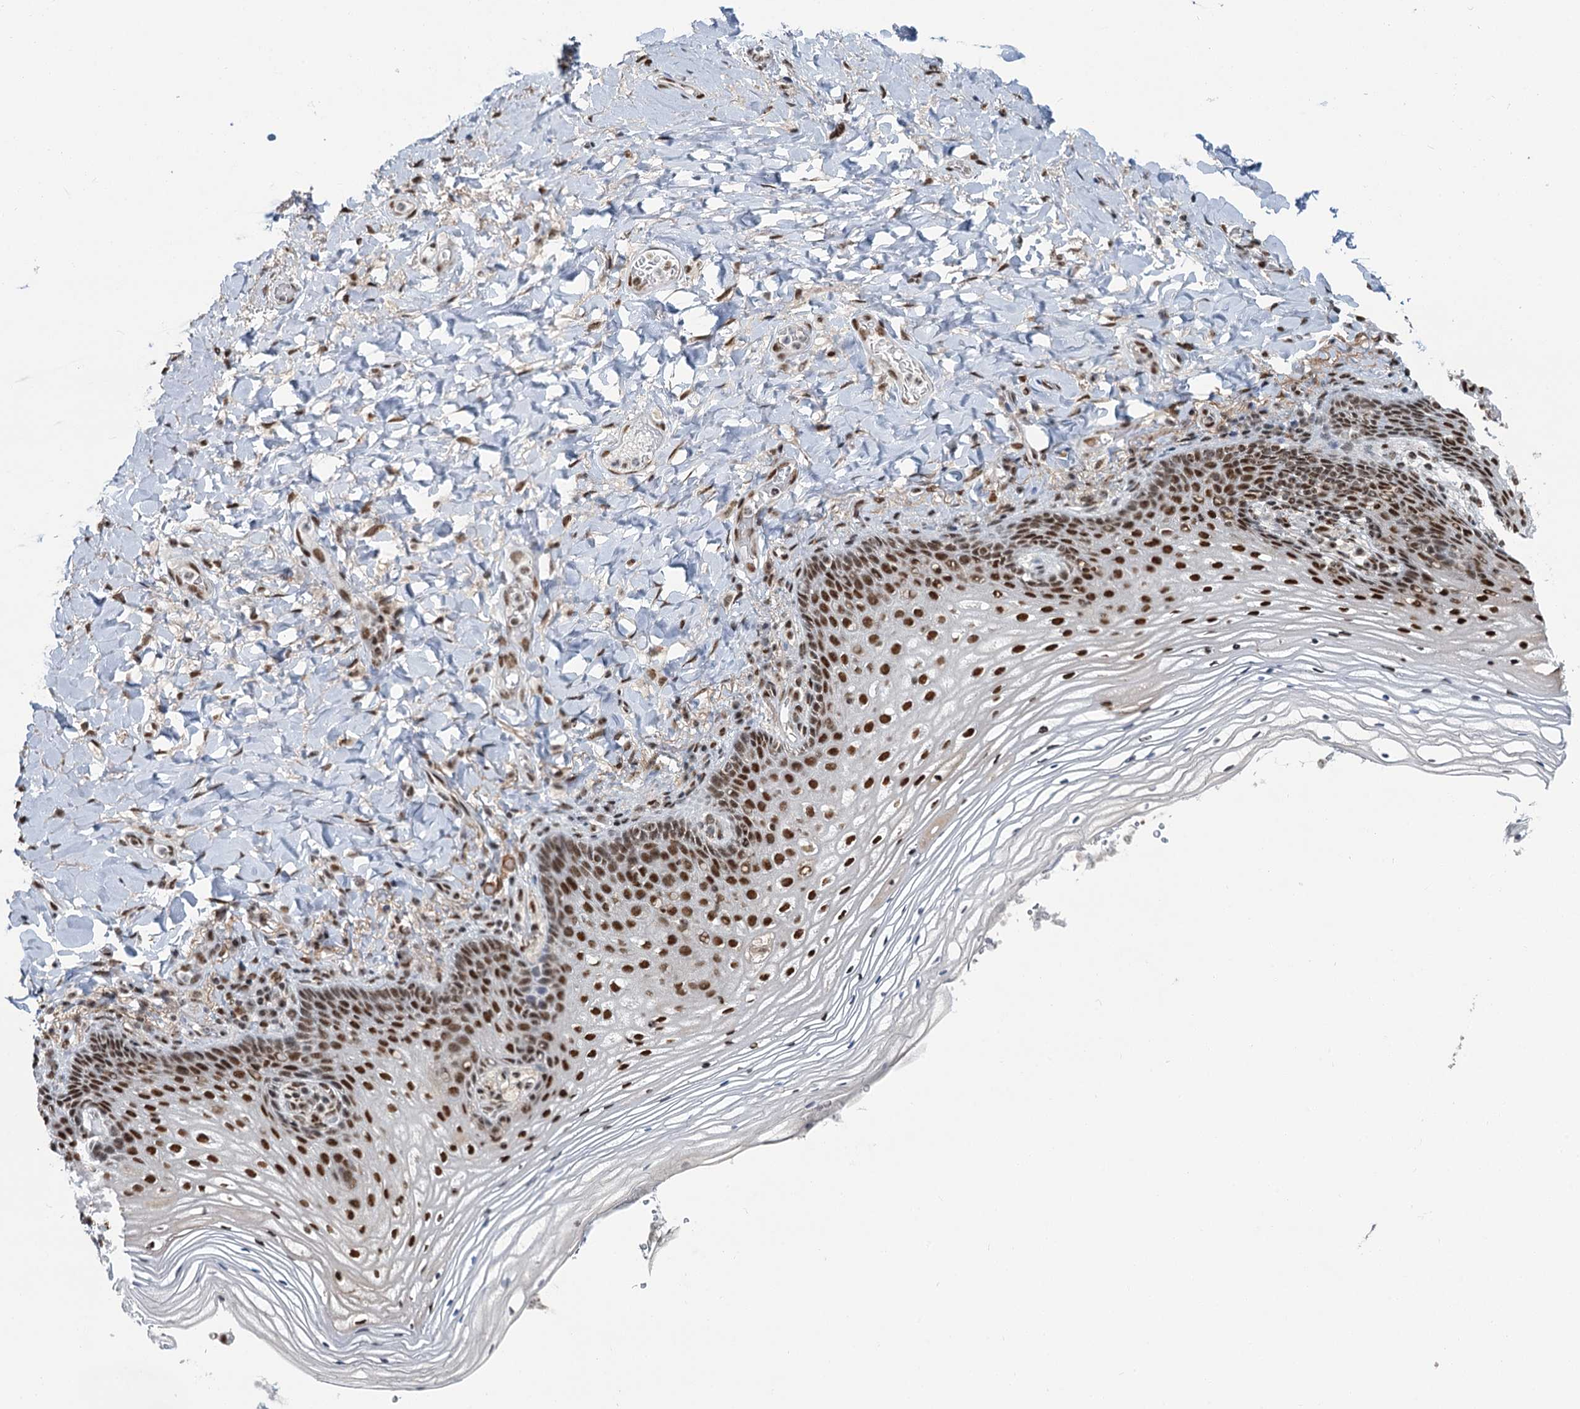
{"staining": {"intensity": "strong", "quantity": "25%-75%", "location": "nuclear"}, "tissue": "vagina", "cell_type": "Squamous epithelial cells", "image_type": "normal", "snomed": [{"axis": "morphology", "description": "Normal tissue, NOS"}, {"axis": "topography", "description": "Vagina"}], "caption": "Immunohistochemistry (IHC) of unremarkable vagina reveals high levels of strong nuclear expression in approximately 25%-75% of squamous epithelial cells. (Stains: DAB (3,3'-diaminobenzidine) in brown, nuclei in blue, Microscopy: brightfield microscopy at high magnification).", "gene": "PPHLN1", "patient": {"sex": "female", "age": 60}}